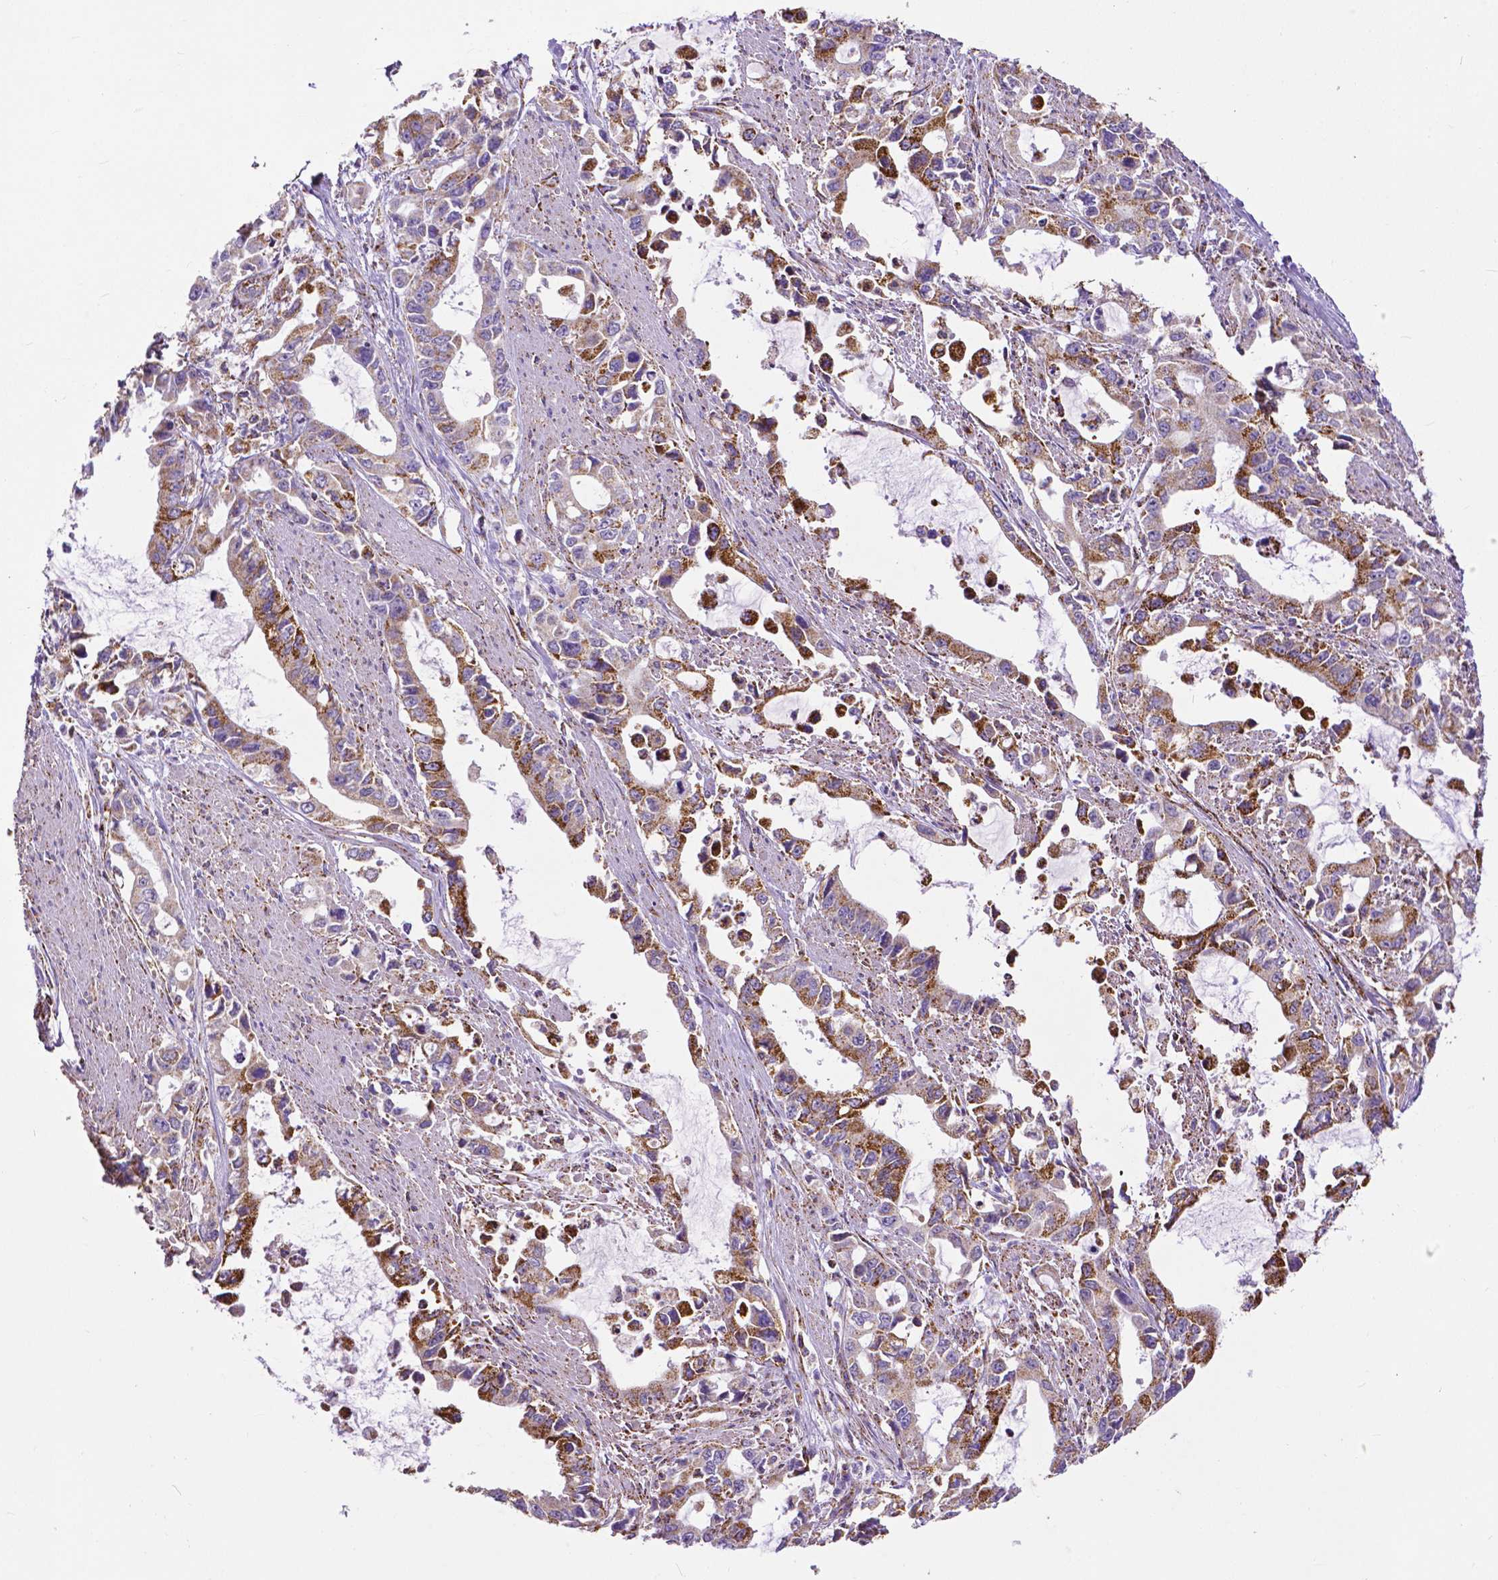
{"staining": {"intensity": "moderate", "quantity": "25%-75%", "location": "cytoplasmic/membranous"}, "tissue": "stomach cancer", "cell_type": "Tumor cells", "image_type": "cancer", "snomed": [{"axis": "morphology", "description": "Adenocarcinoma, NOS"}, {"axis": "topography", "description": "Stomach, upper"}], "caption": "A brown stain highlights moderate cytoplasmic/membranous staining of a protein in human adenocarcinoma (stomach) tumor cells.", "gene": "MACC1", "patient": {"sex": "male", "age": 85}}